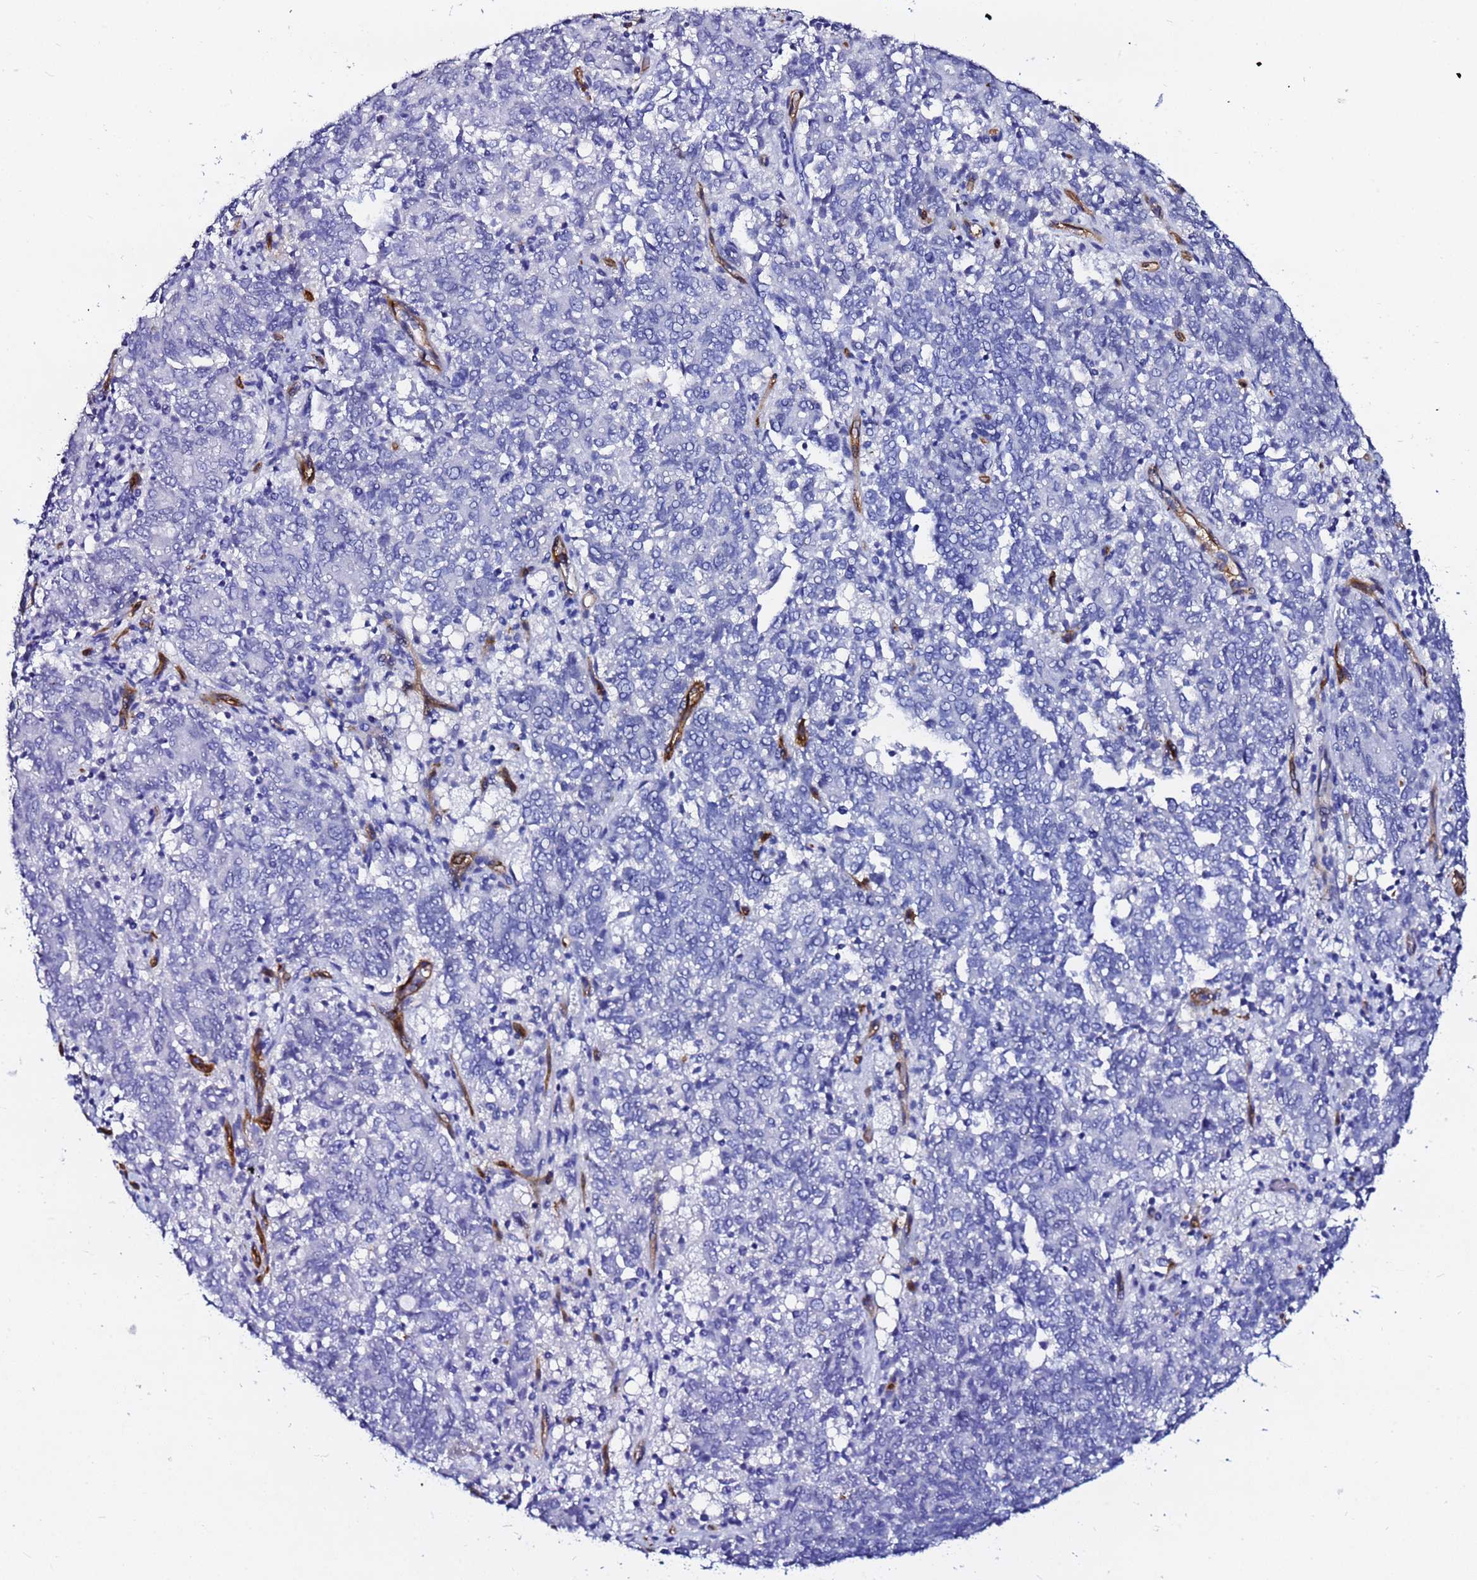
{"staining": {"intensity": "negative", "quantity": "none", "location": "none"}, "tissue": "endometrial cancer", "cell_type": "Tumor cells", "image_type": "cancer", "snomed": [{"axis": "morphology", "description": "Adenocarcinoma, NOS"}, {"axis": "topography", "description": "Endometrium"}], "caption": "Immunohistochemistry (IHC) micrograph of neoplastic tissue: human endometrial adenocarcinoma stained with DAB shows no significant protein staining in tumor cells.", "gene": "DEFB104A", "patient": {"sex": "female", "age": 80}}